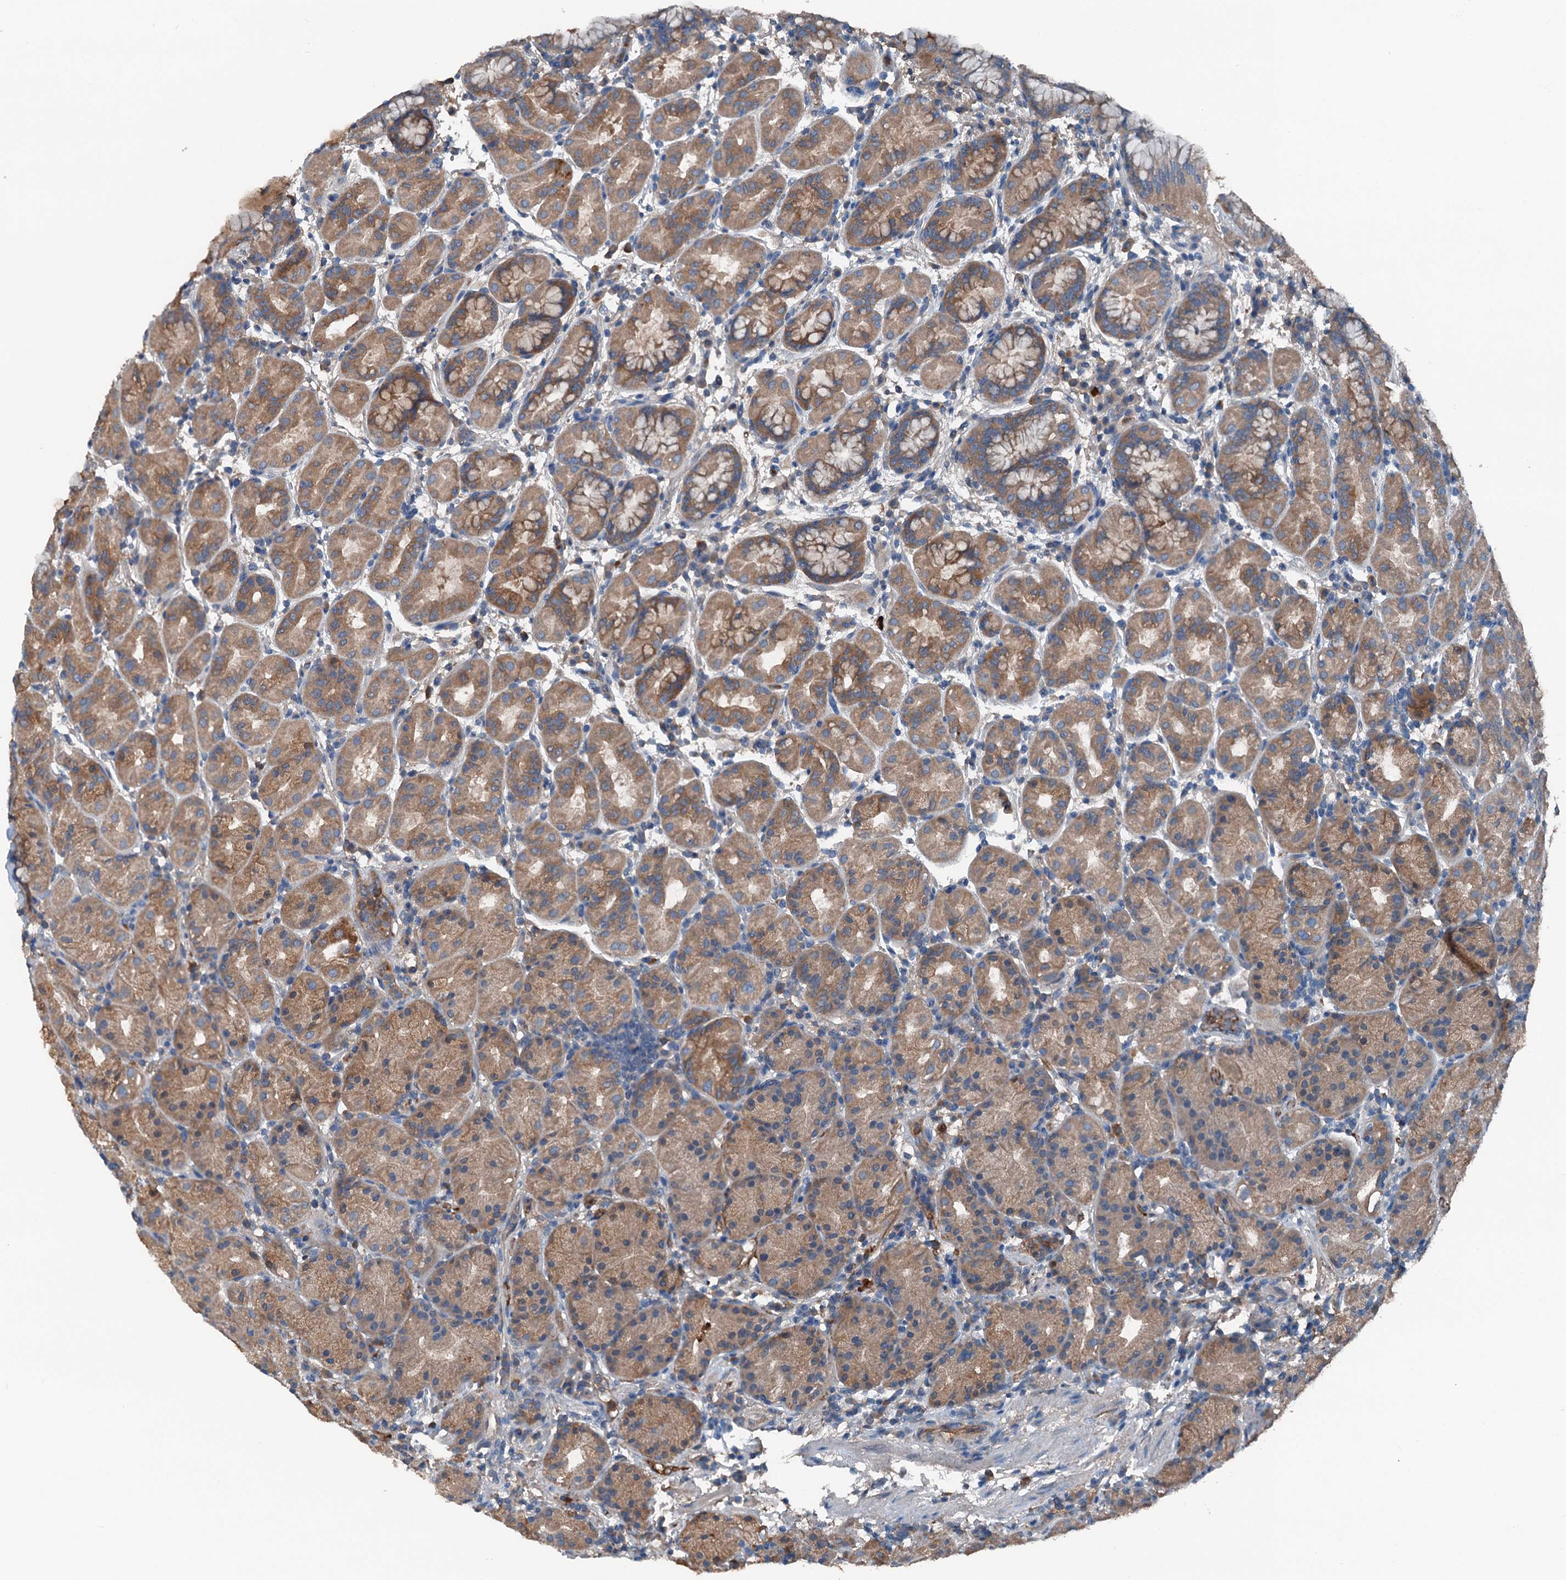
{"staining": {"intensity": "moderate", "quantity": ">75%", "location": "cytoplasmic/membranous"}, "tissue": "stomach", "cell_type": "Glandular cells", "image_type": "normal", "snomed": [{"axis": "morphology", "description": "Normal tissue, NOS"}, {"axis": "topography", "description": "Stomach"}], "caption": "Glandular cells exhibit medium levels of moderate cytoplasmic/membranous positivity in approximately >75% of cells in normal human stomach.", "gene": "PDSS1", "patient": {"sex": "female", "age": 79}}